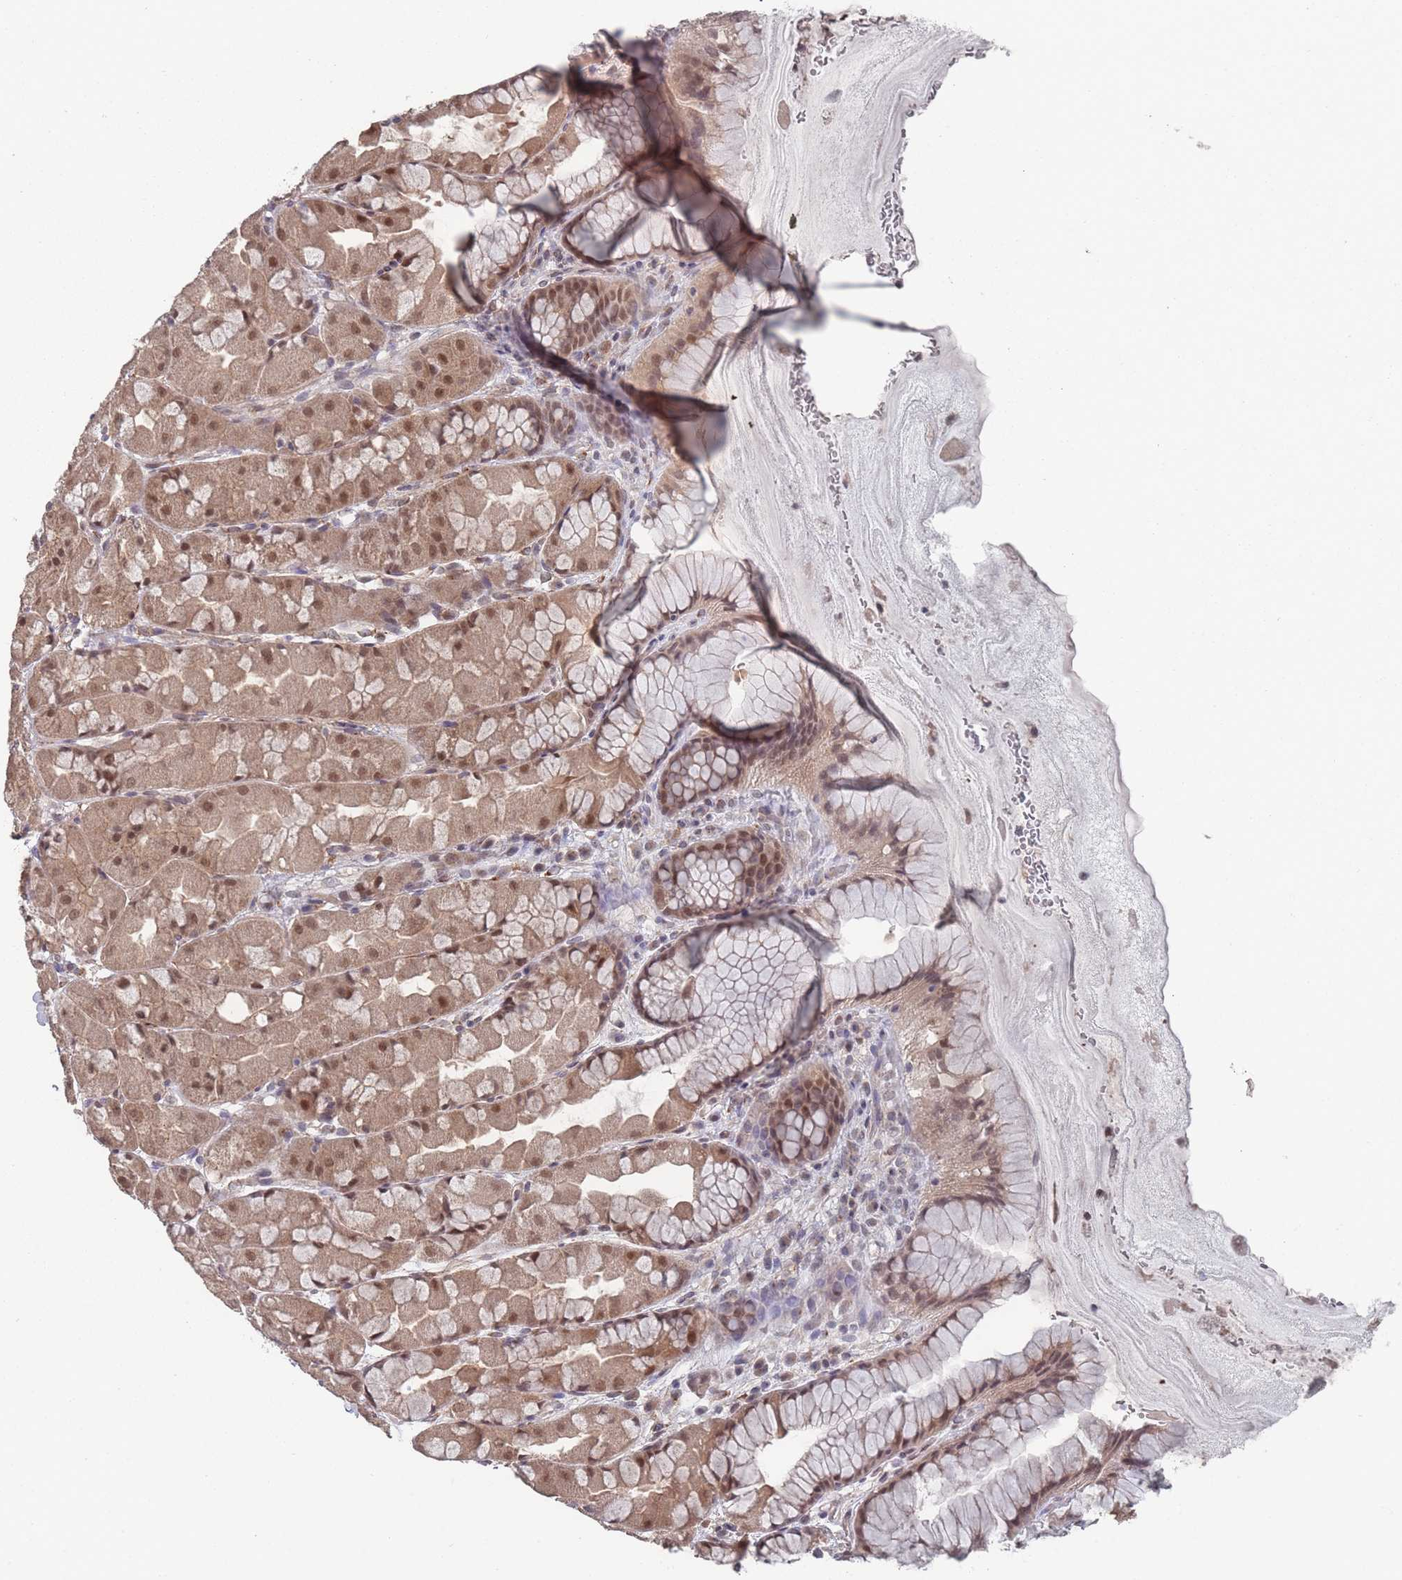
{"staining": {"intensity": "moderate", "quantity": ">75%", "location": "nuclear"}, "tissue": "stomach", "cell_type": "Glandular cells", "image_type": "normal", "snomed": [{"axis": "morphology", "description": "Normal tissue, NOS"}, {"axis": "topography", "description": "Stomach"}], "caption": "IHC image of normal stomach stained for a protein (brown), which displays medium levels of moderate nuclear expression in about >75% of glandular cells.", "gene": "CNTRL", "patient": {"sex": "male", "age": 57}}